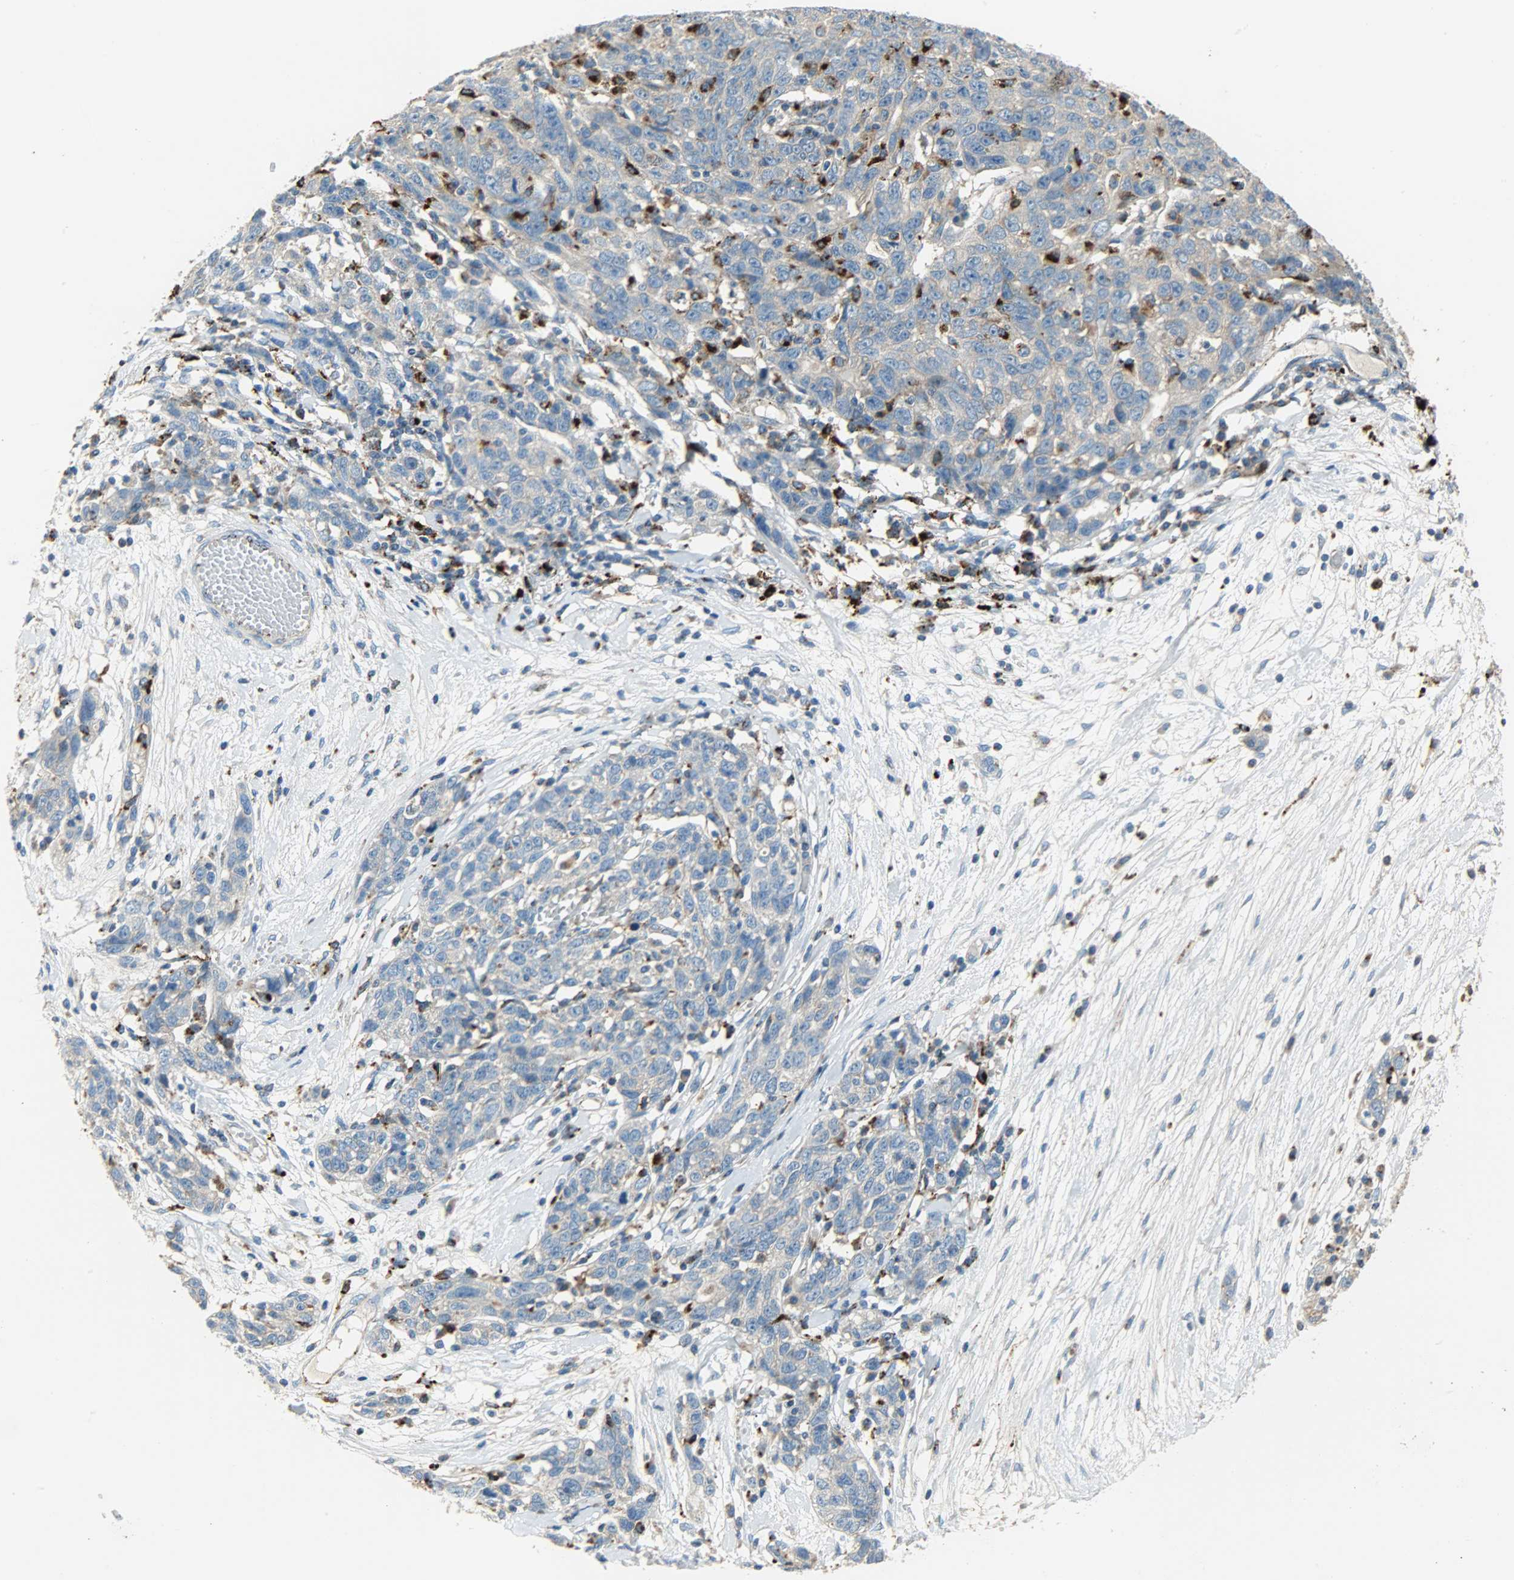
{"staining": {"intensity": "weak", "quantity": "25%-75%", "location": "cytoplasmic/membranous"}, "tissue": "ovarian cancer", "cell_type": "Tumor cells", "image_type": "cancer", "snomed": [{"axis": "morphology", "description": "Cystadenocarcinoma, serous, NOS"}, {"axis": "topography", "description": "Ovary"}], "caption": "A histopathology image showing weak cytoplasmic/membranous expression in approximately 25%-75% of tumor cells in ovarian serous cystadenocarcinoma, as visualized by brown immunohistochemical staining.", "gene": "ASAH1", "patient": {"sex": "female", "age": 71}}